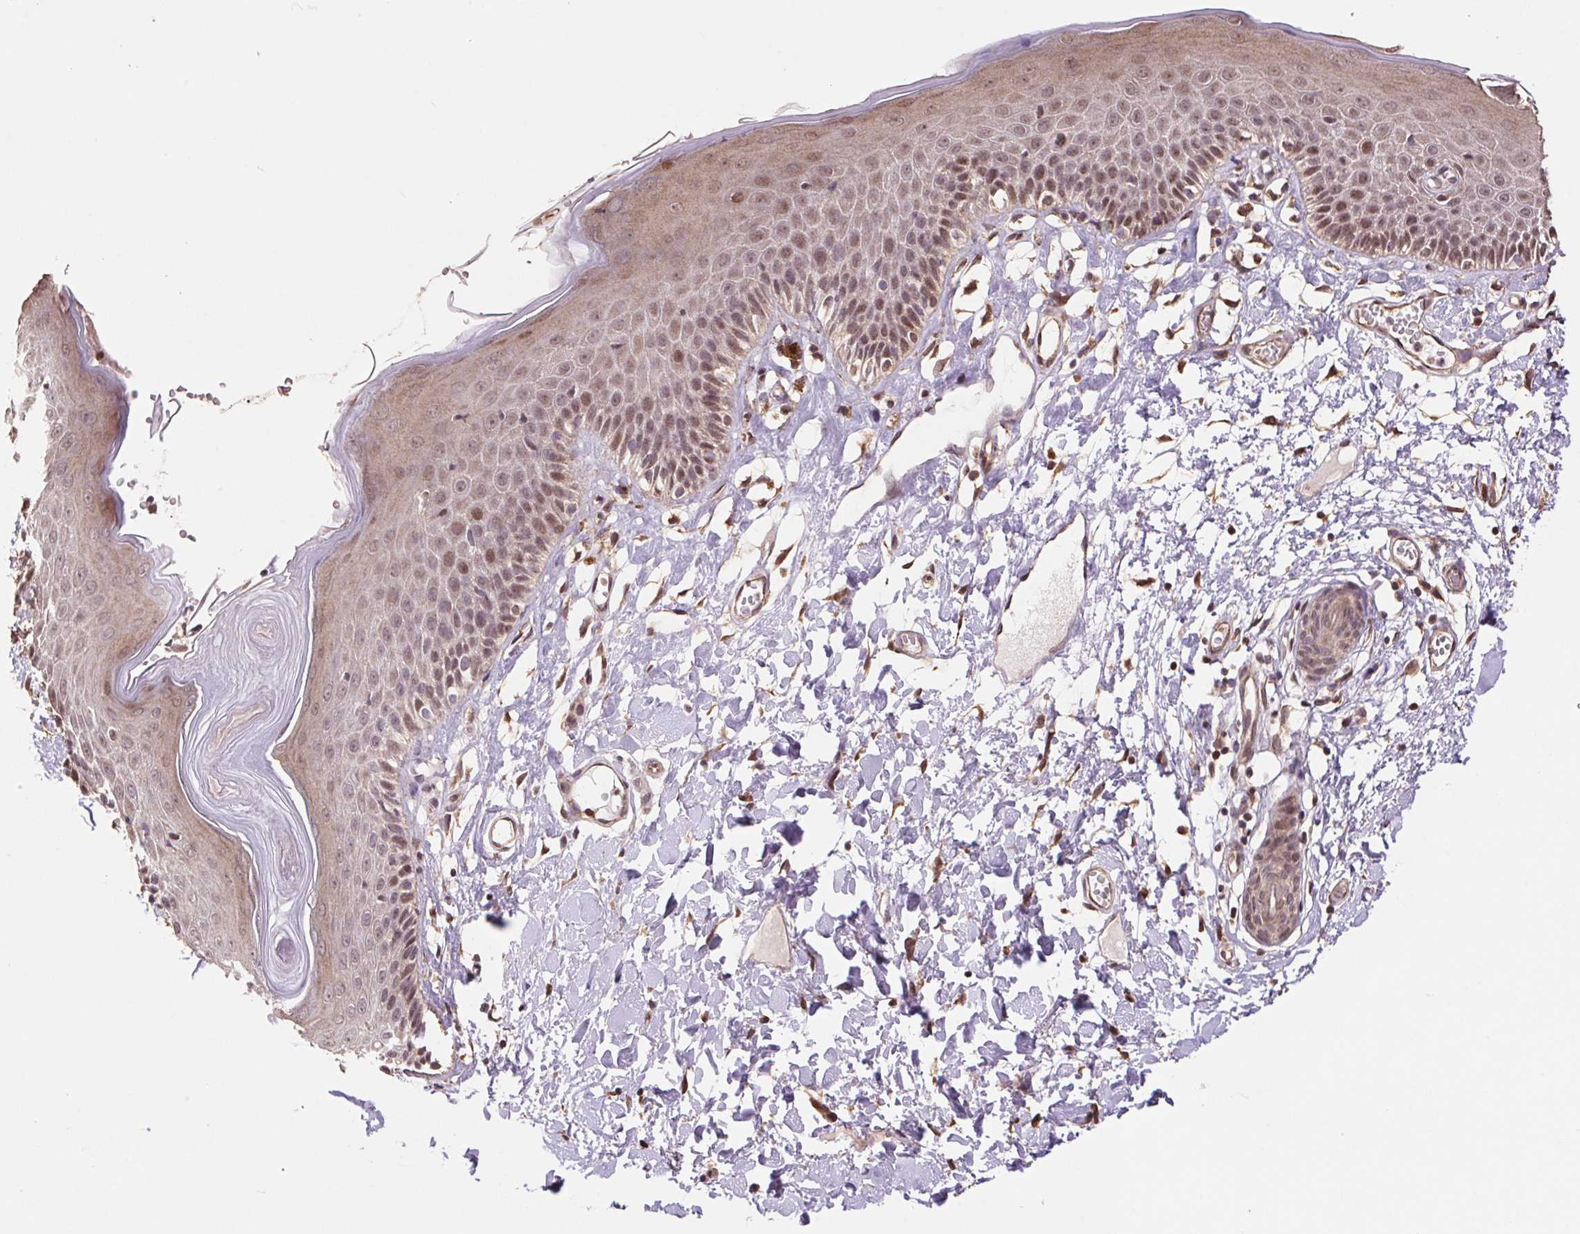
{"staining": {"intensity": "moderate", "quantity": "25%-75%", "location": "cytoplasmic/membranous,nuclear"}, "tissue": "skin", "cell_type": "Epidermal cells", "image_type": "normal", "snomed": [{"axis": "morphology", "description": "Normal tissue, NOS"}, {"axis": "topography", "description": "Vulva"}], "caption": "Immunohistochemistry (IHC) of unremarkable human skin demonstrates medium levels of moderate cytoplasmic/membranous,nuclear staining in about 25%-75% of epidermal cells.", "gene": "CUTA", "patient": {"sex": "female", "age": 68}}